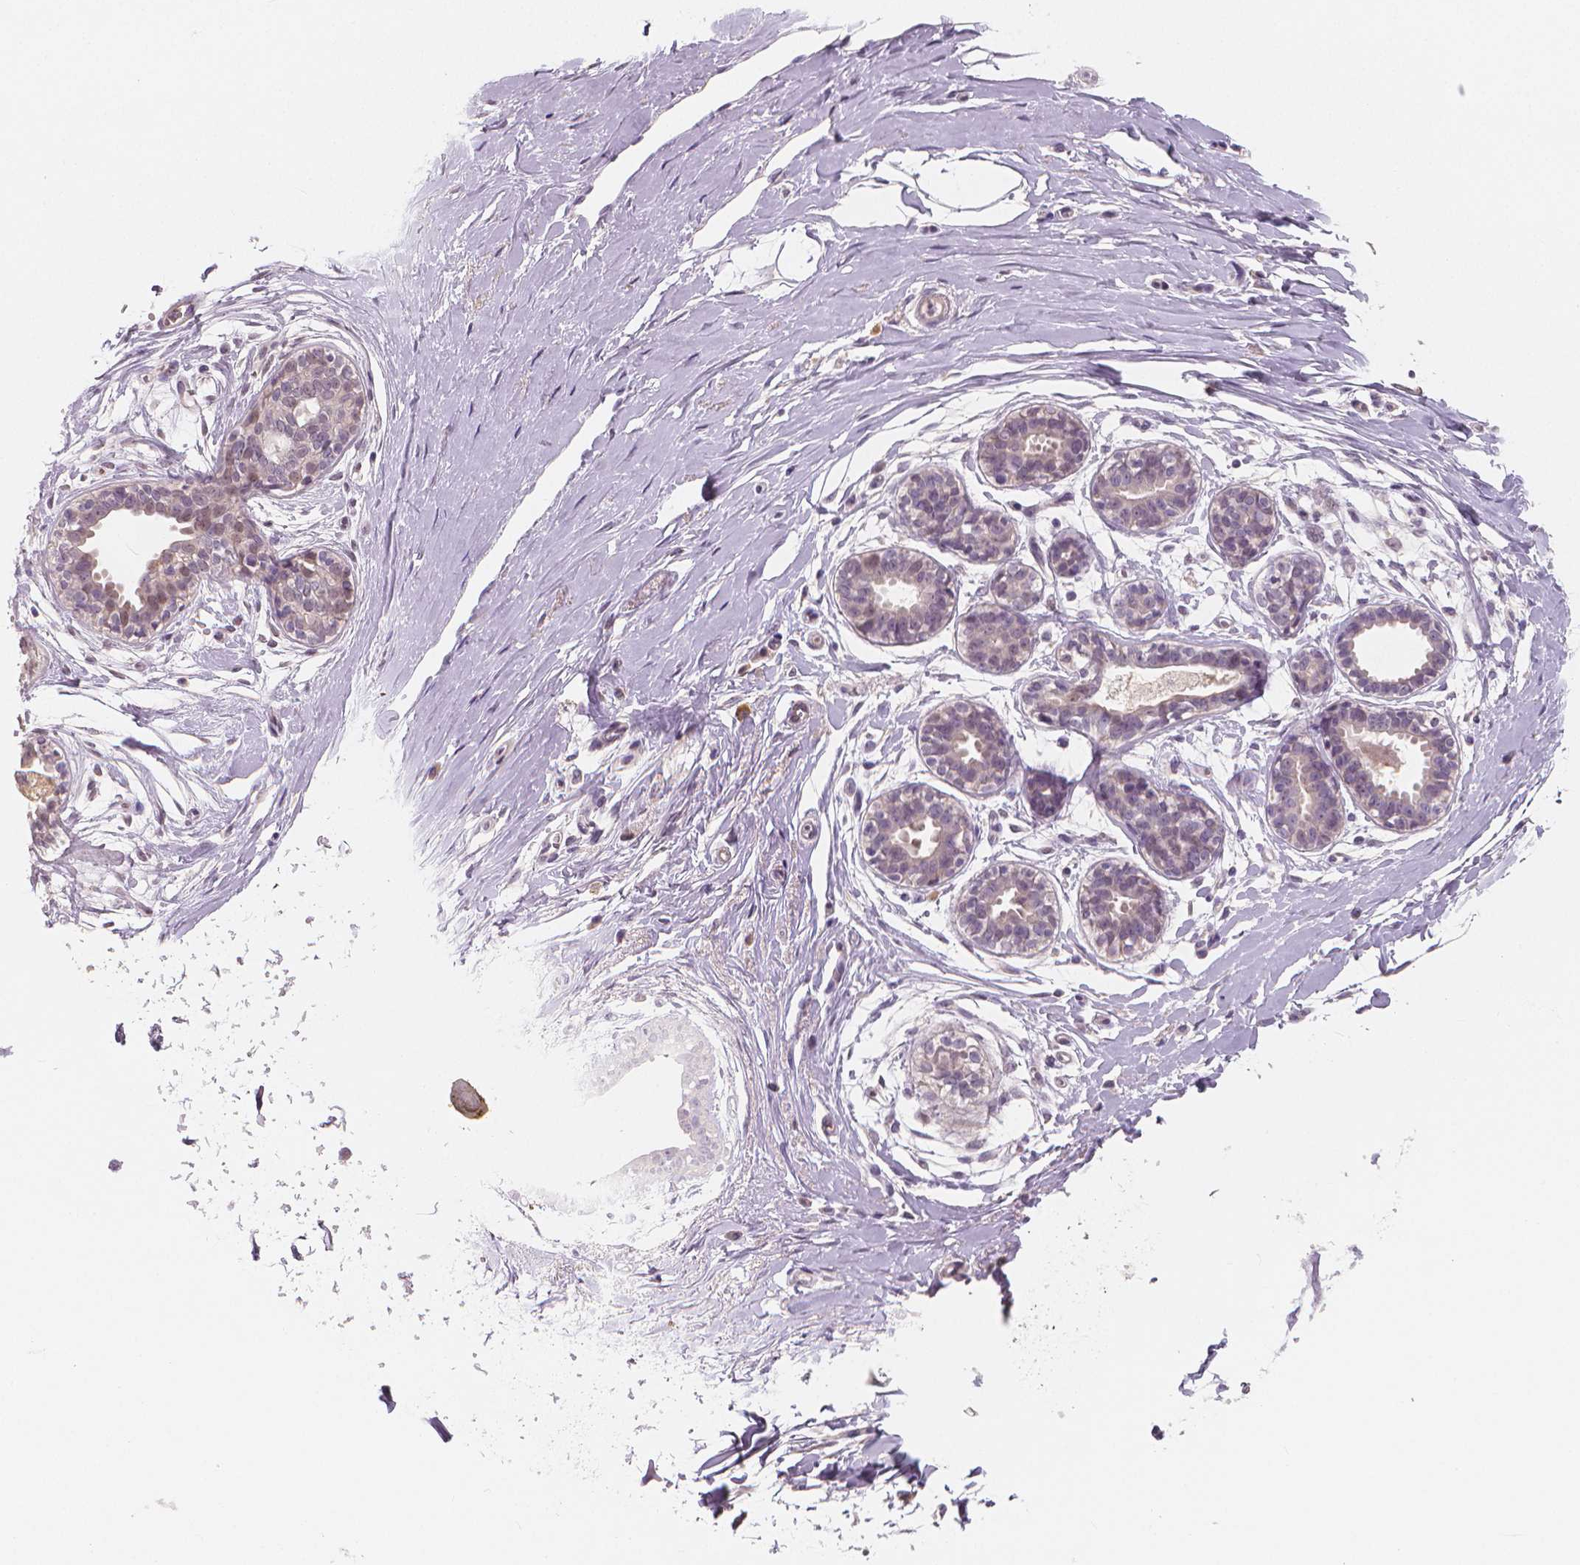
{"staining": {"intensity": "negative", "quantity": "none", "location": "none"}, "tissue": "breast", "cell_type": "Adipocytes", "image_type": "normal", "snomed": [{"axis": "morphology", "description": "Normal tissue, NOS"}, {"axis": "topography", "description": "Breast"}], "caption": "High magnification brightfield microscopy of normal breast stained with DAB (3,3'-diaminobenzidine) (brown) and counterstained with hematoxylin (blue): adipocytes show no significant positivity.", "gene": "RNASE7", "patient": {"sex": "female", "age": 49}}